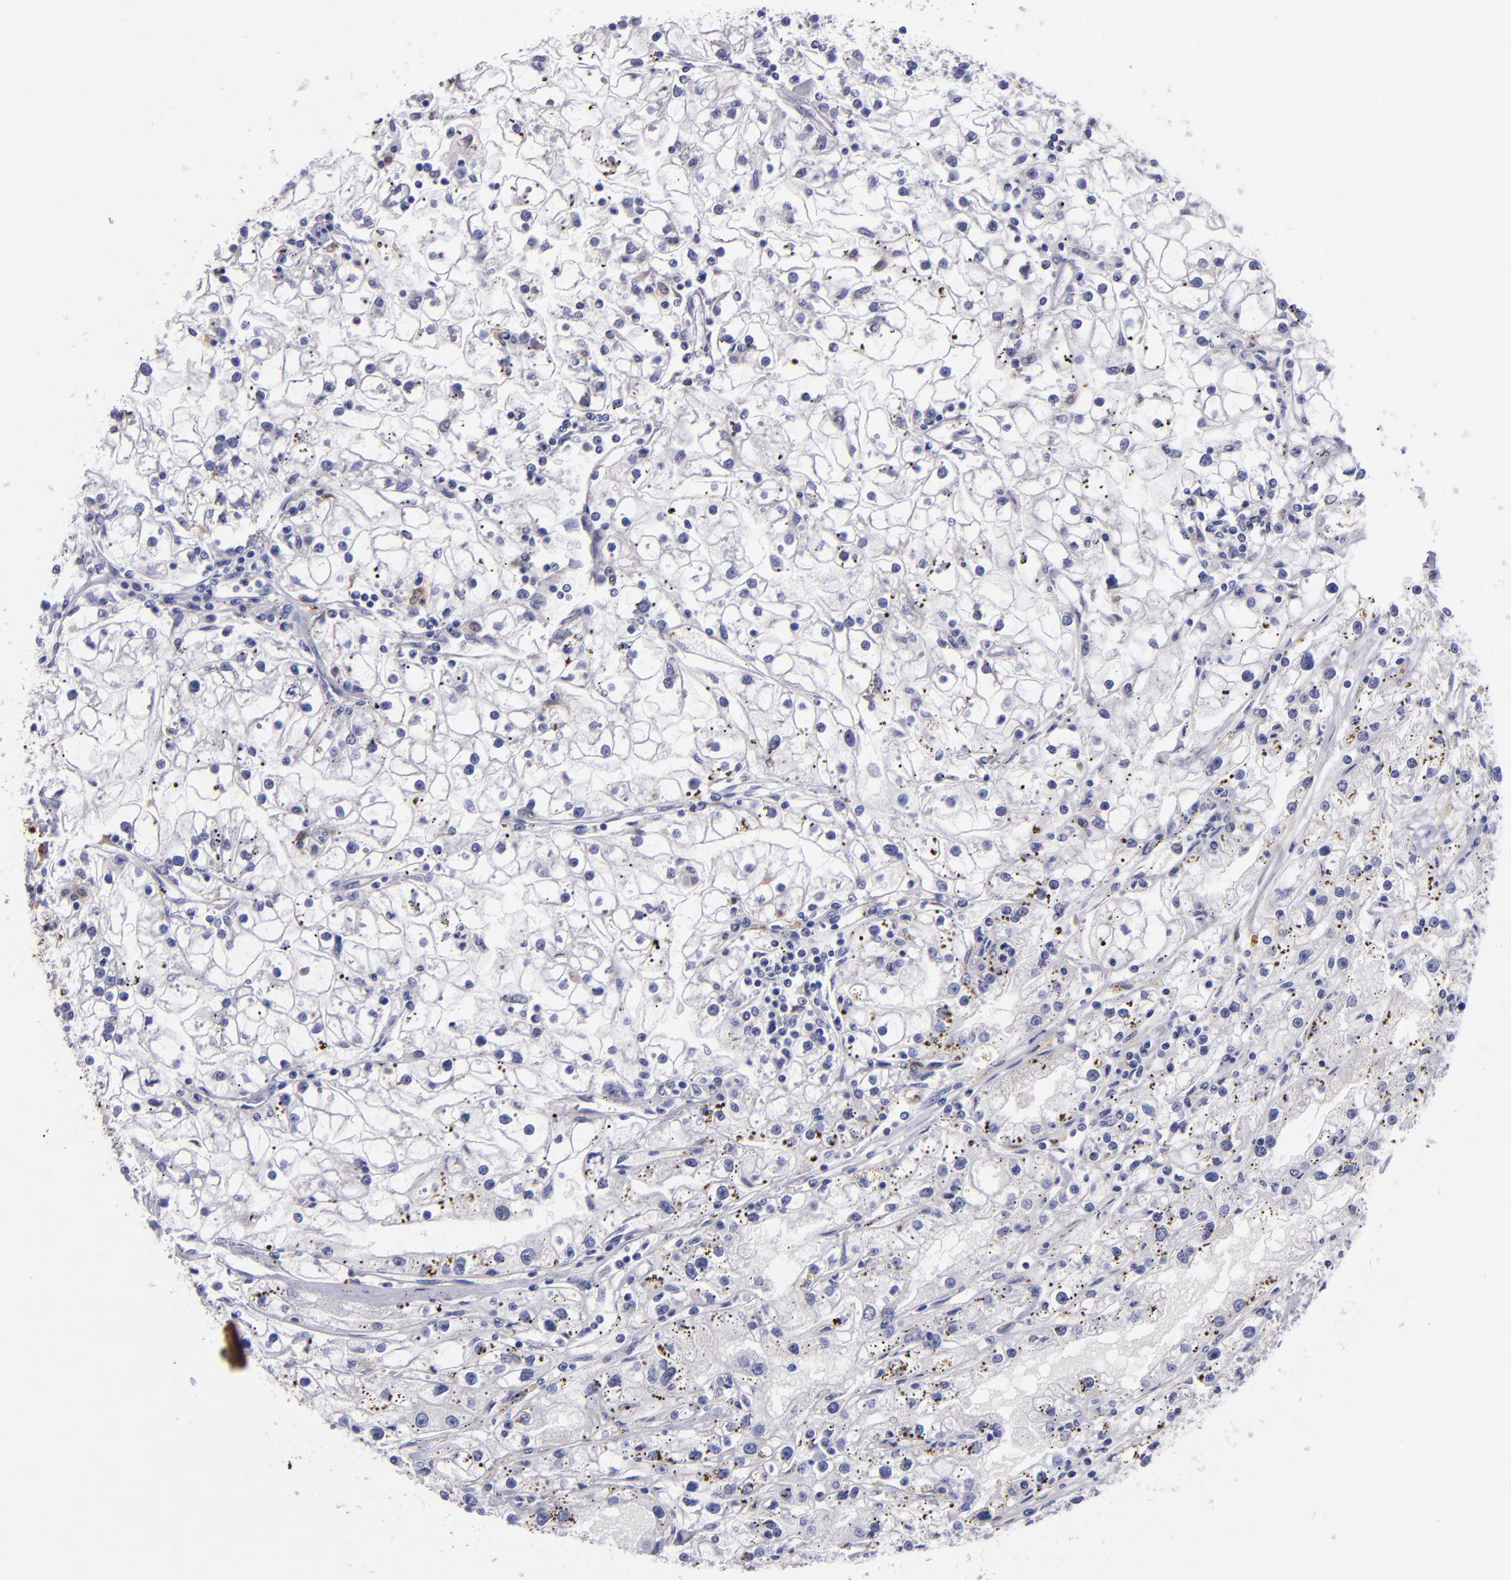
{"staining": {"intensity": "moderate", "quantity": "25%-75%", "location": "cytoplasmic/membranous"}, "tissue": "renal cancer", "cell_type": "Tumor cells", "image_type": "cancer", "snomed": [{"axis": "morphology", "description": "Adenocarcinoma, NOS"}, {"axis": "topography", "description": "Kidney"}], "caption": "Immunohistochemistry (IHC) image of neoplastic tissue: human renal cancer (adenocarcinoma) stained using immunohistochemistry displays medium levels of moderate protein expression localized specifically in the cytoplasmic/membranous of tumor cells, appearing as a cytoplasmic/membranous brown color.", "gene": "F13A1", "patient": {"sex": "male", "age": 56}}